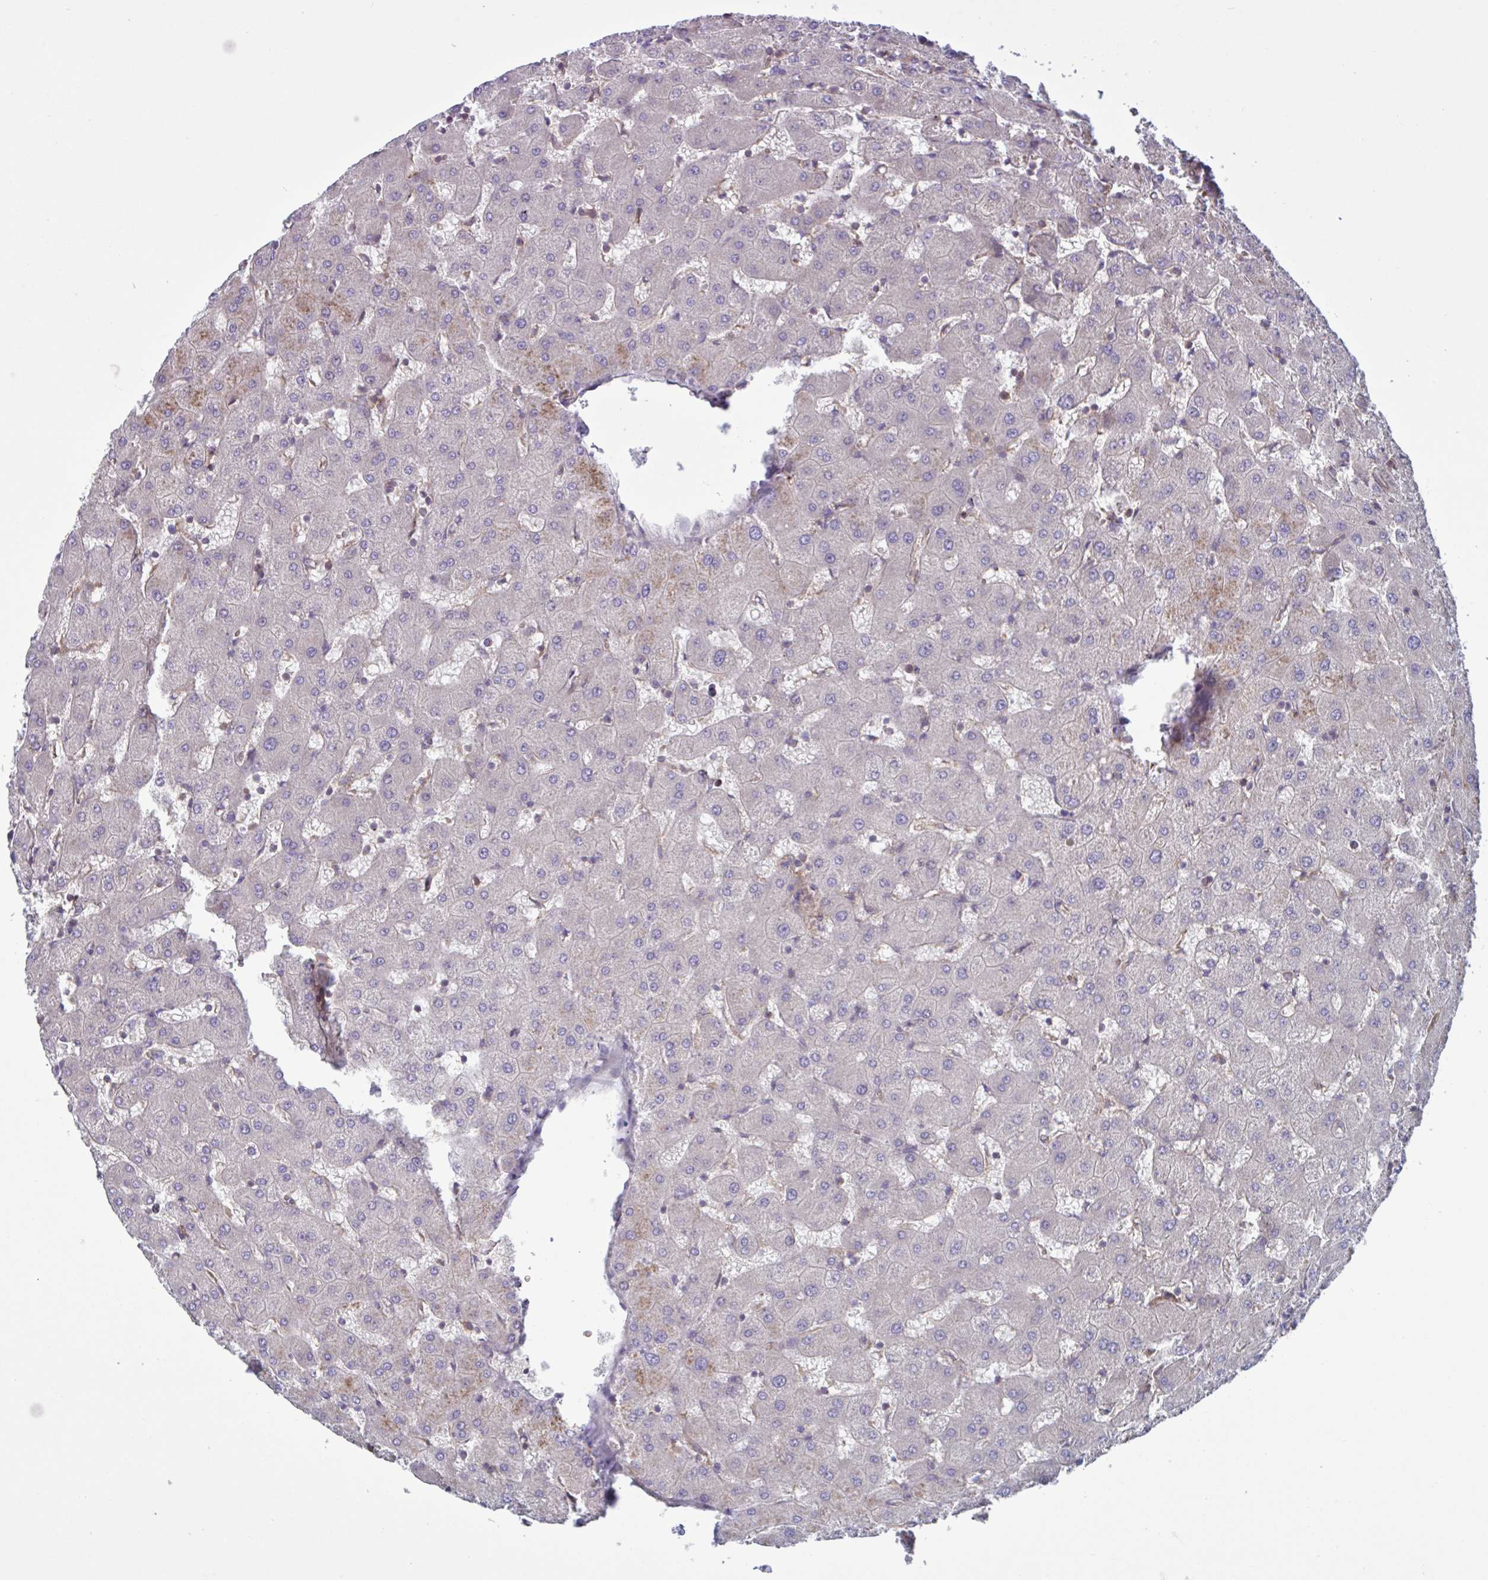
{"staining": {"intensity": "moderate", "quantity": ">75%", "location": "cytoplasmic/membranous"}, "tissue": "liver", "cell_type": "Cholangiocytes", "image_type": "normal", "snomed": [{"axis": "morphology", "description": "Normal tissue, NOS"}, {"axis": "topography", "description": "Liver"}], "caption": "This micrograph exhibits immunohistochemistry (IHC) staining of unremarkable liver, with medium moderate cytoplasmic/membranous staining in about >75% of cholangiocytes.", "gene": "GLTP", "patient": {"sex": "female", "age": 63}}